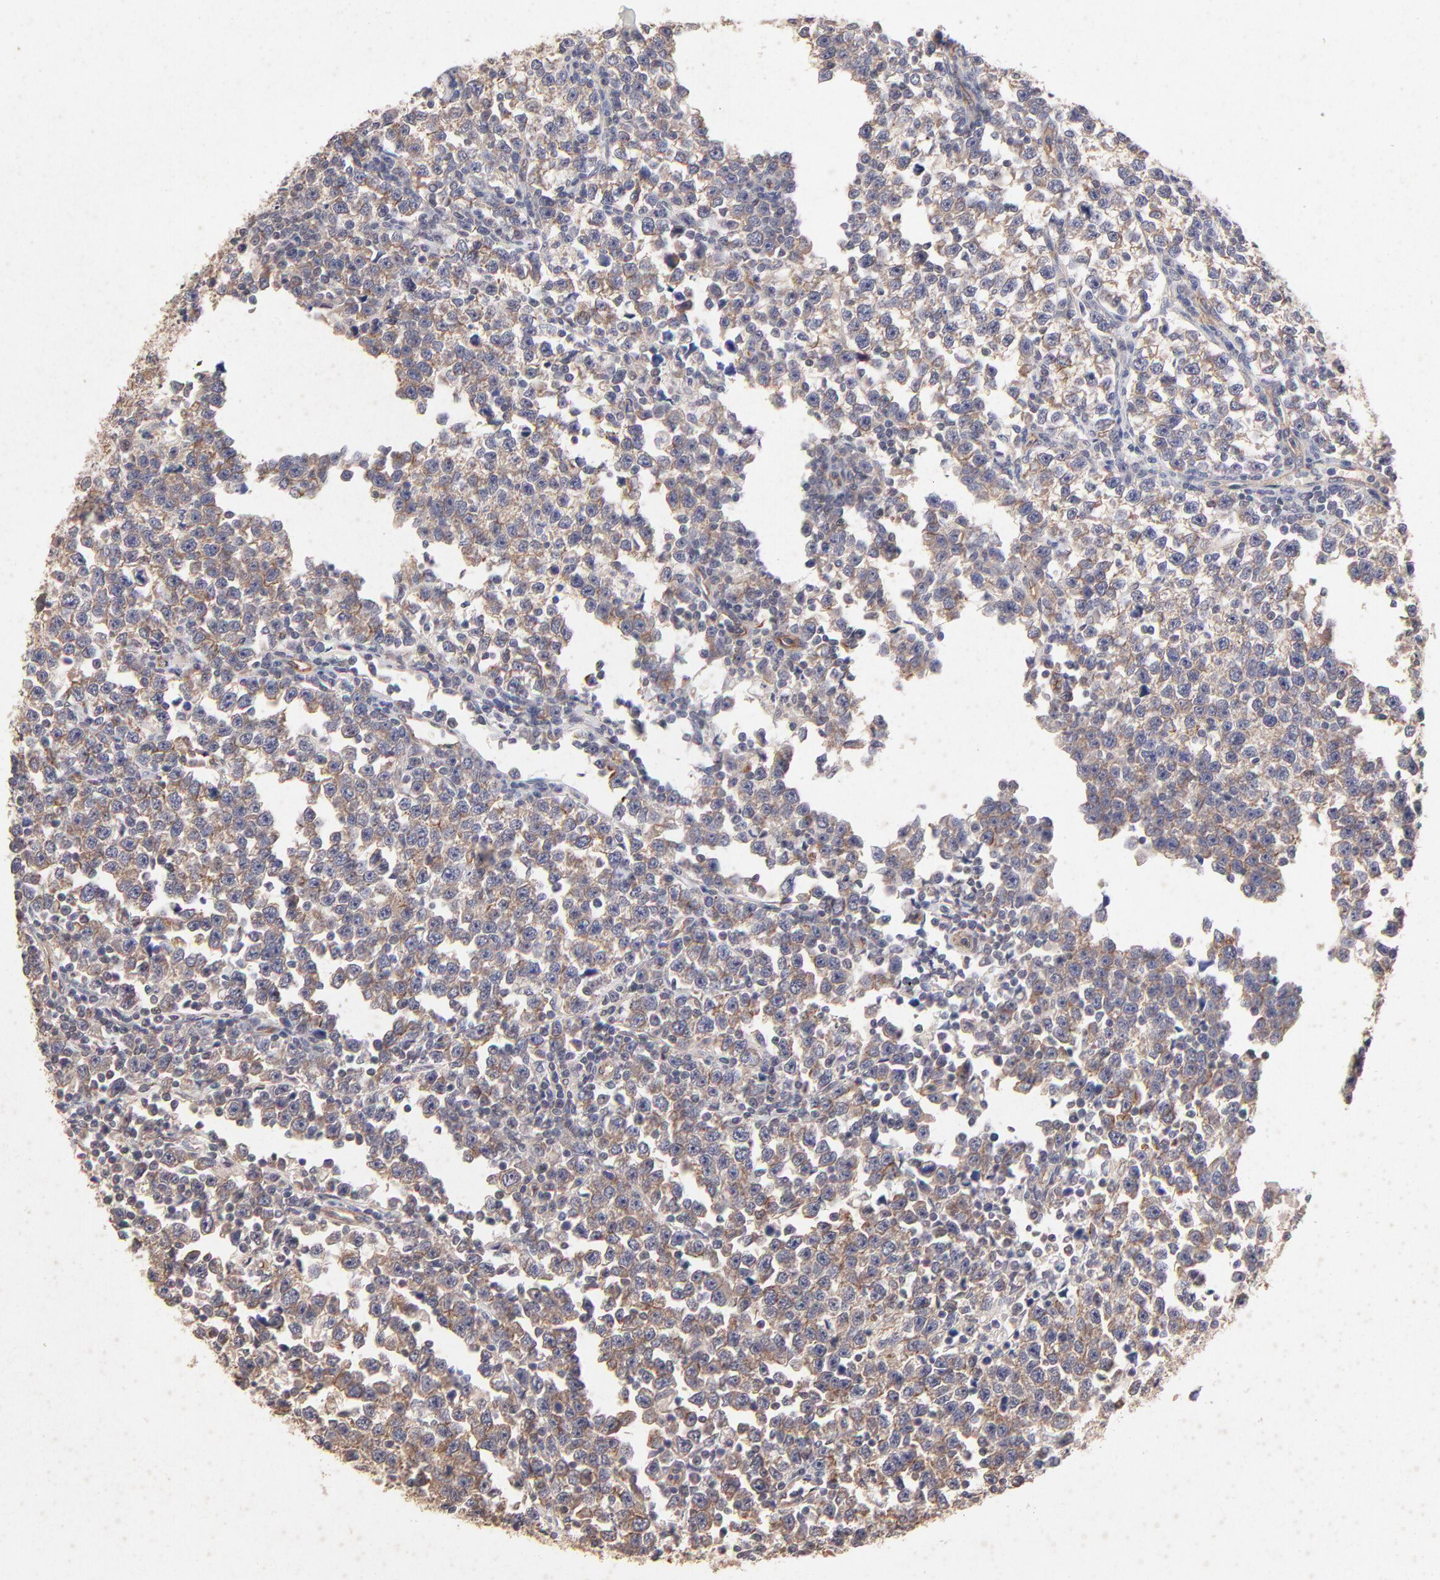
{"staining": {"intensity": "moderate", "quantity": ">75%", "location": "cytoplasmic/membranous"}, "tissue": "testis cancer", "cell_type": "Tumor cells", "image_type": "cancer", "snomed": [{"axis": "morphology", "description": "Seminoma, NOS"}, {"axis": "topography", "description": "Testis"}], "caption": "Moderate cytoplasmic/membranous protein expression is present in approximately >75% of tumor cells in testis cancer (seminoma). (Brightfield microscopy of DAB IHC at high magnification).", "gene": "STAP2", "patient": {"sex": "male", "age": 43}}